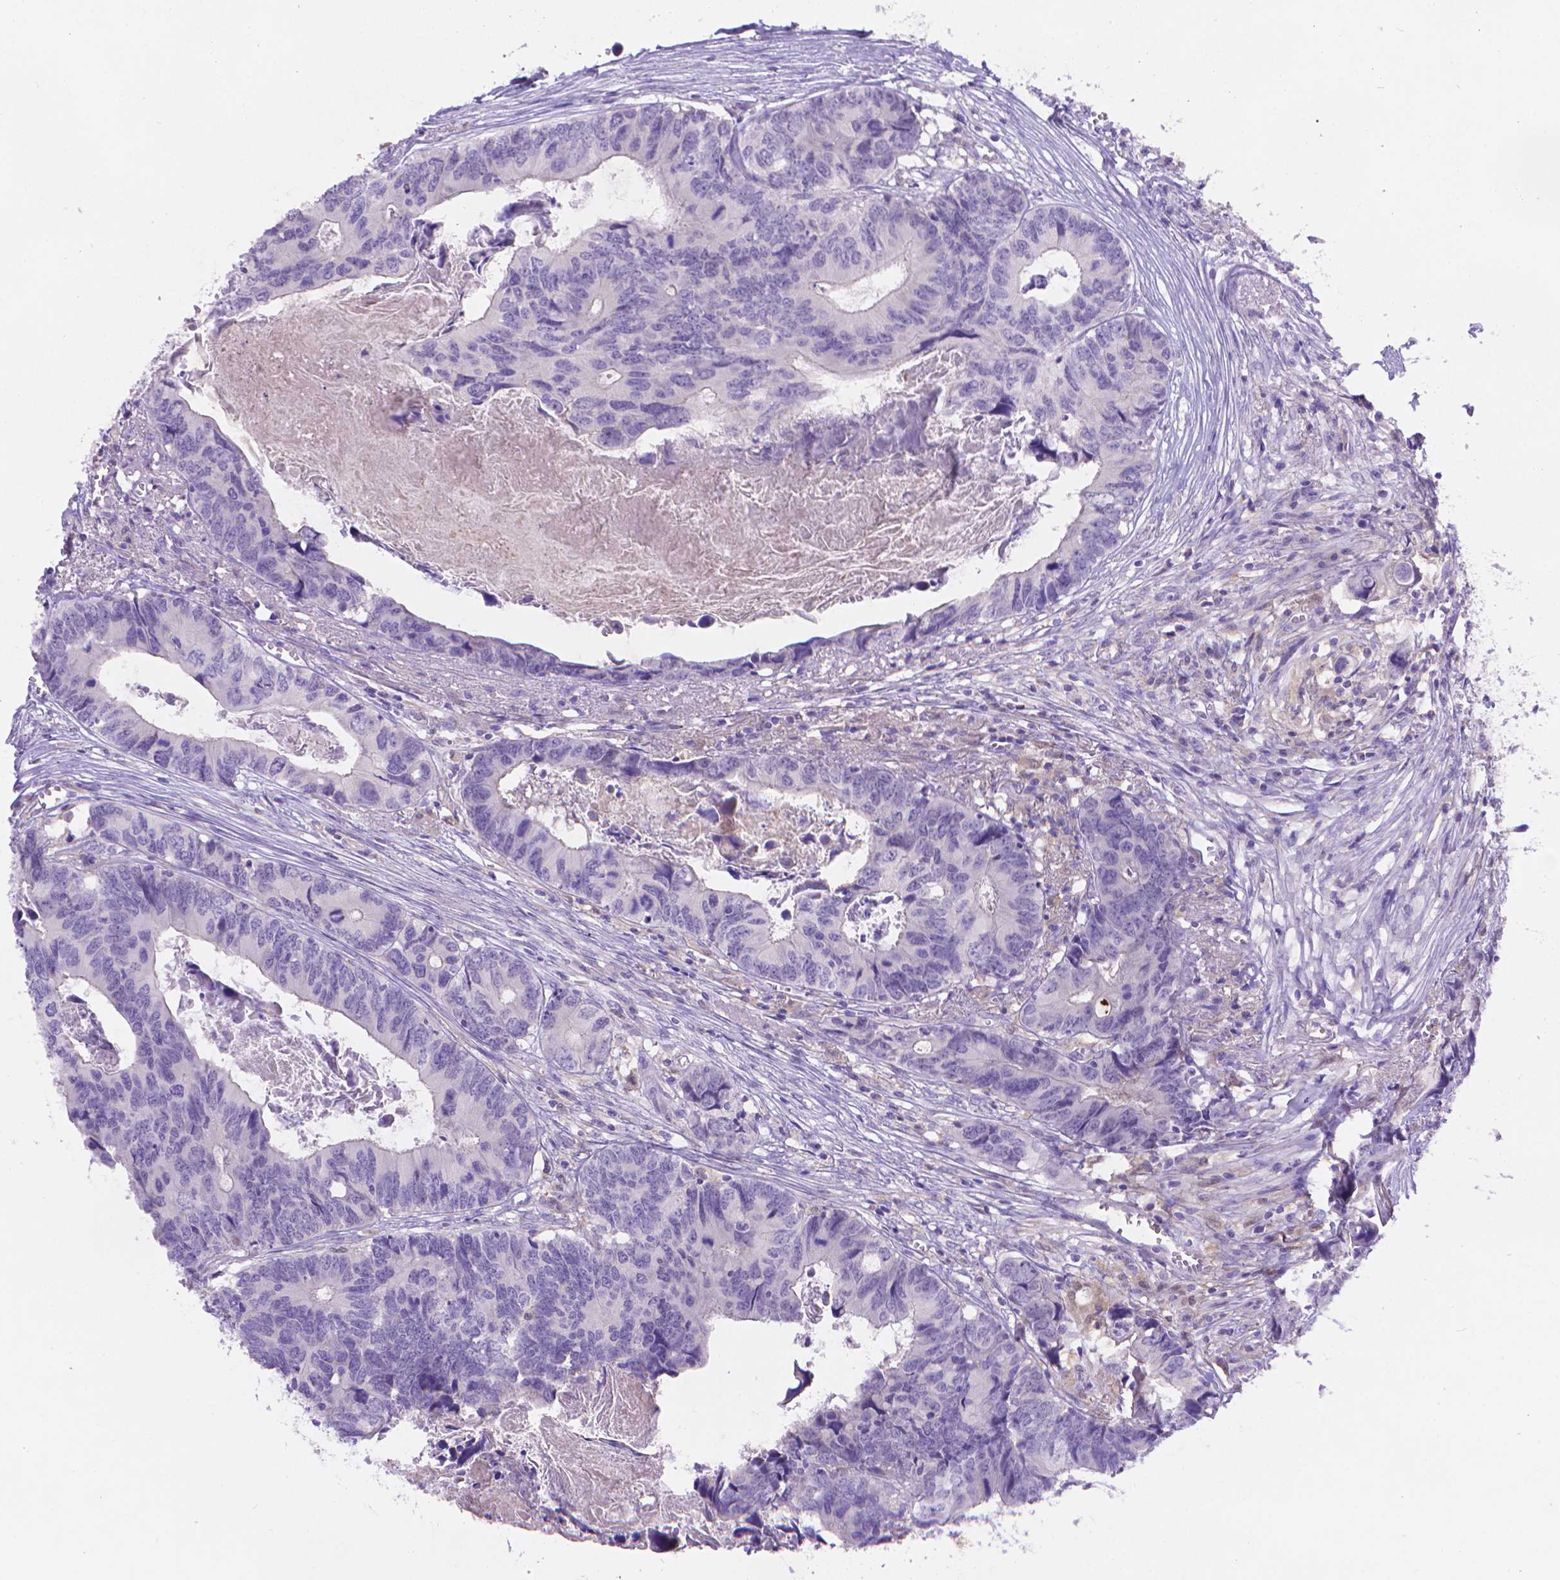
{"staining": {"intensity": "negative", "quantity": "none", "location": "none"}, "tissue": "colorectal cancer", "cell_type": "Tumor cells", "image_type": "cancer", "snomed": [{"axis": "morphology", "description": "Adenocarcinoma, NOS"}, {"axis": "topography", "description": "Colon"}], "caption": "Immunohistochemical staining of human colorectal cancer (adenocarcinoma) displays no significant positivity in tumor cells.", "gene": "FGD2", "patient": {"sex": "female", "age": 82}}